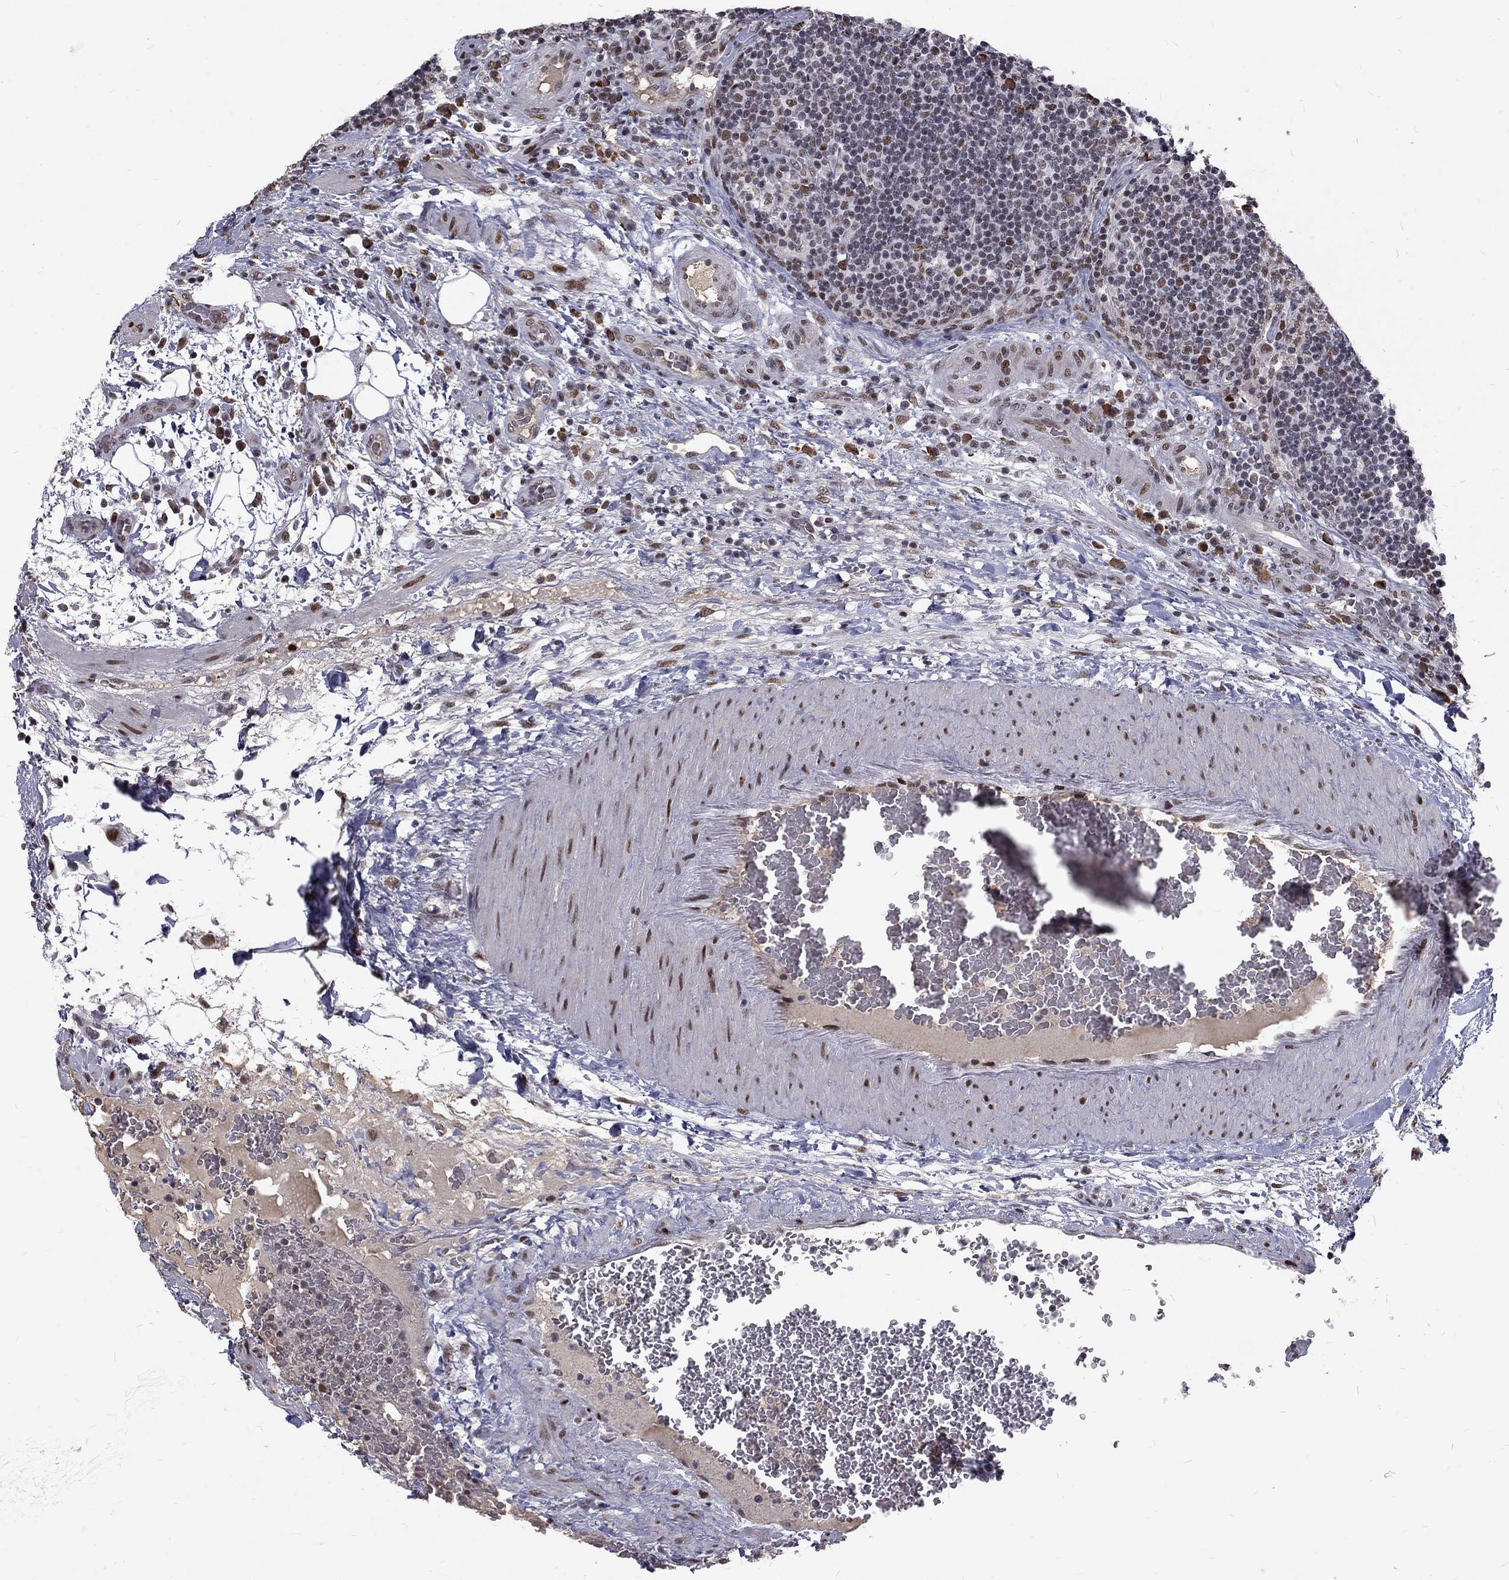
{"staining": {"intensity": "moderate", "quantity": "<25%", "location": "nuclear"}, "tissue": "lymph node", "cell_type": "Non-germinal center cells", "image_type": "normal", "snomed": [{"axis": "morphology", "description": "Normal tissue, NOS"}, {"axis": "topography", "description": "Lymph node"}], "caption": "A brown stain highlights moderate nuclear positivity of a protein in non-germinal center cells of benign lymph node. Using DAB (3,3'-diaminobenzidine) (brown) and hematoxylin (blue) stains, captured at high magnification using brightfield microscopy.", "gene": "TCEAL1", "patient": {"sex": "male", "age": 63}}